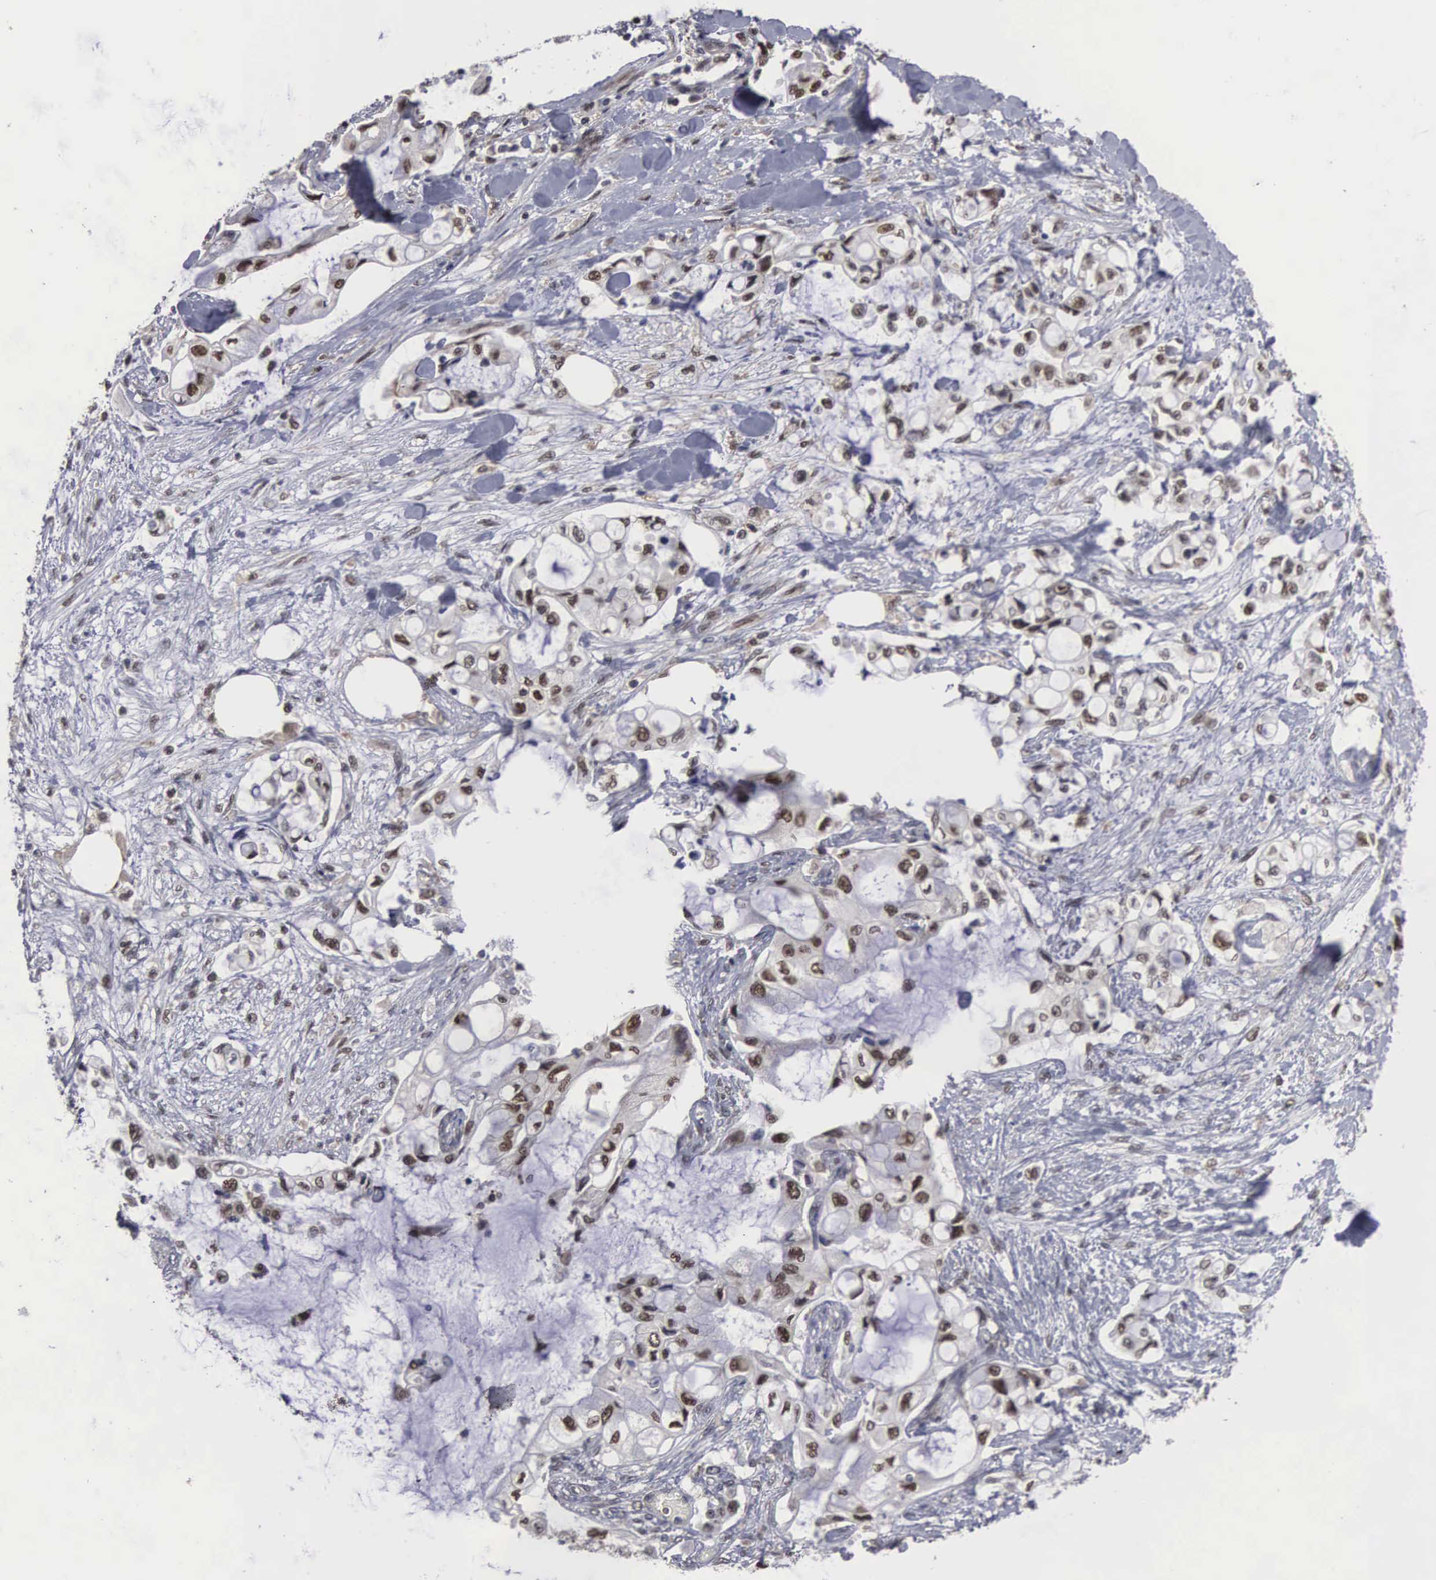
{"staining": {"intensity": "moderate", "quantity": "25%-75%", "location": "nuclear"}, "tissue": "pancreatic cancer", "cell_type": "Tumor cells", "image_type": "cancer", "snomed": [{"axis": "morphology", "description": "Adenocarcinoma, NOS"}, {"axis": "topography", "description": "Pancreas"}], "caption": "Pancreatic cancer (adenocarcinoma) was stained to show a protein in brown. There is medium levels of moderate nuclear positivity in about 25%-75% of tumor cells. (Stains: DAB in brown, nuclei in blue, Microscopy: brightfield microscopy at high magnification).", "gene": "TRMT5", "patient": {"sex": "female", "age": 70}}